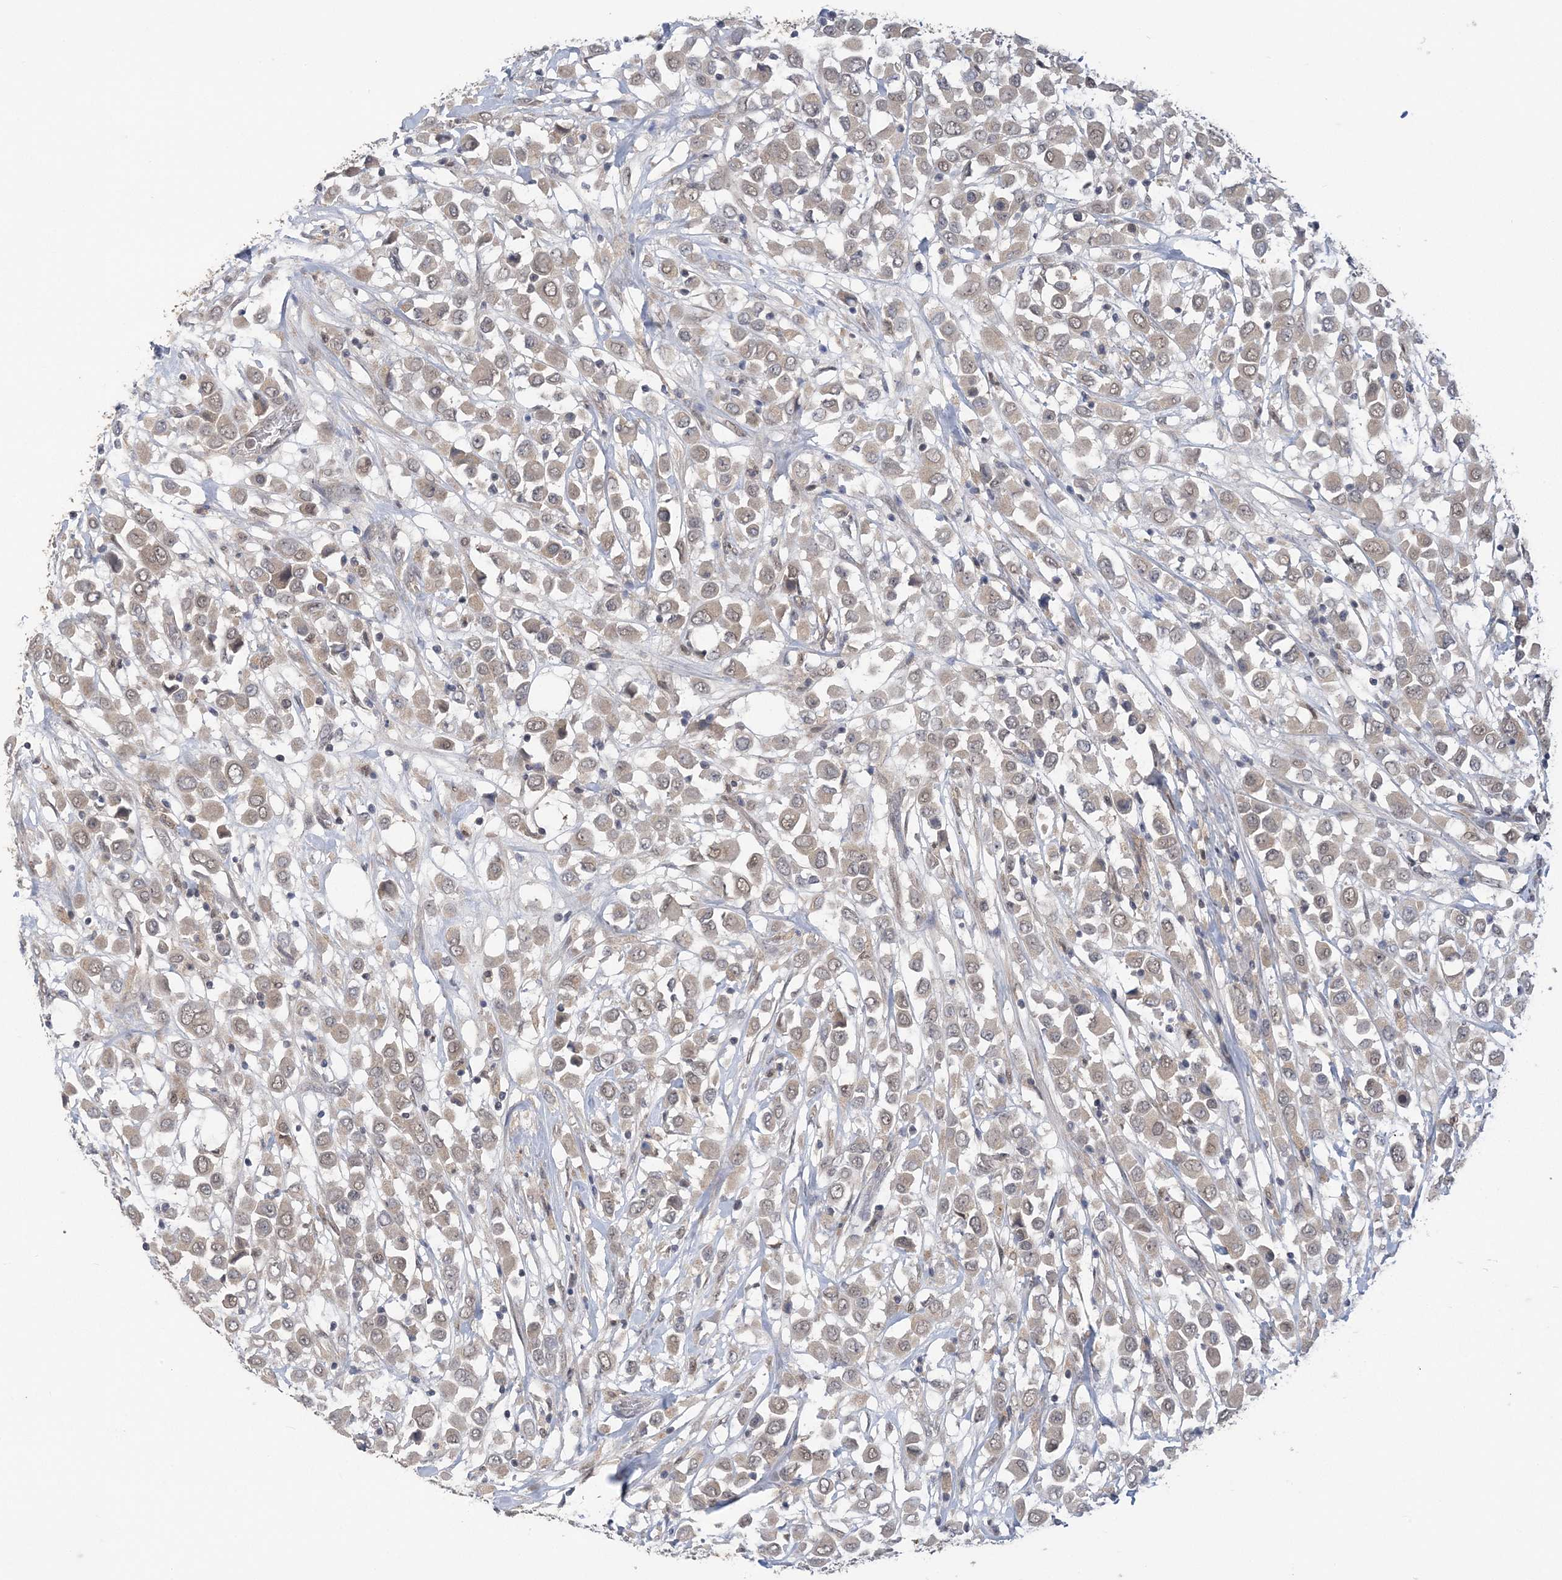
{"staining": {"intensity": "weak", "quantity": ">75%", "location": "cytoplasmic/membranous"}, "tissue": "breast cancer", "cell_type": "Tumor cells", "image_type": "cancer", "snomed": [{"axis": "morphology", "description": "Duct carcinoma"}, {"axis": "topography", "description": "Breast"}], "caption": "Weak cytoplasmic/membranous positivity for a protein is seen in about >75% of tumor cells of breast invasive ductal carcinoma using immunohistochemistry.", "gene": "ZBTB7A", "patient": {"sex": "female", "age": 61}}